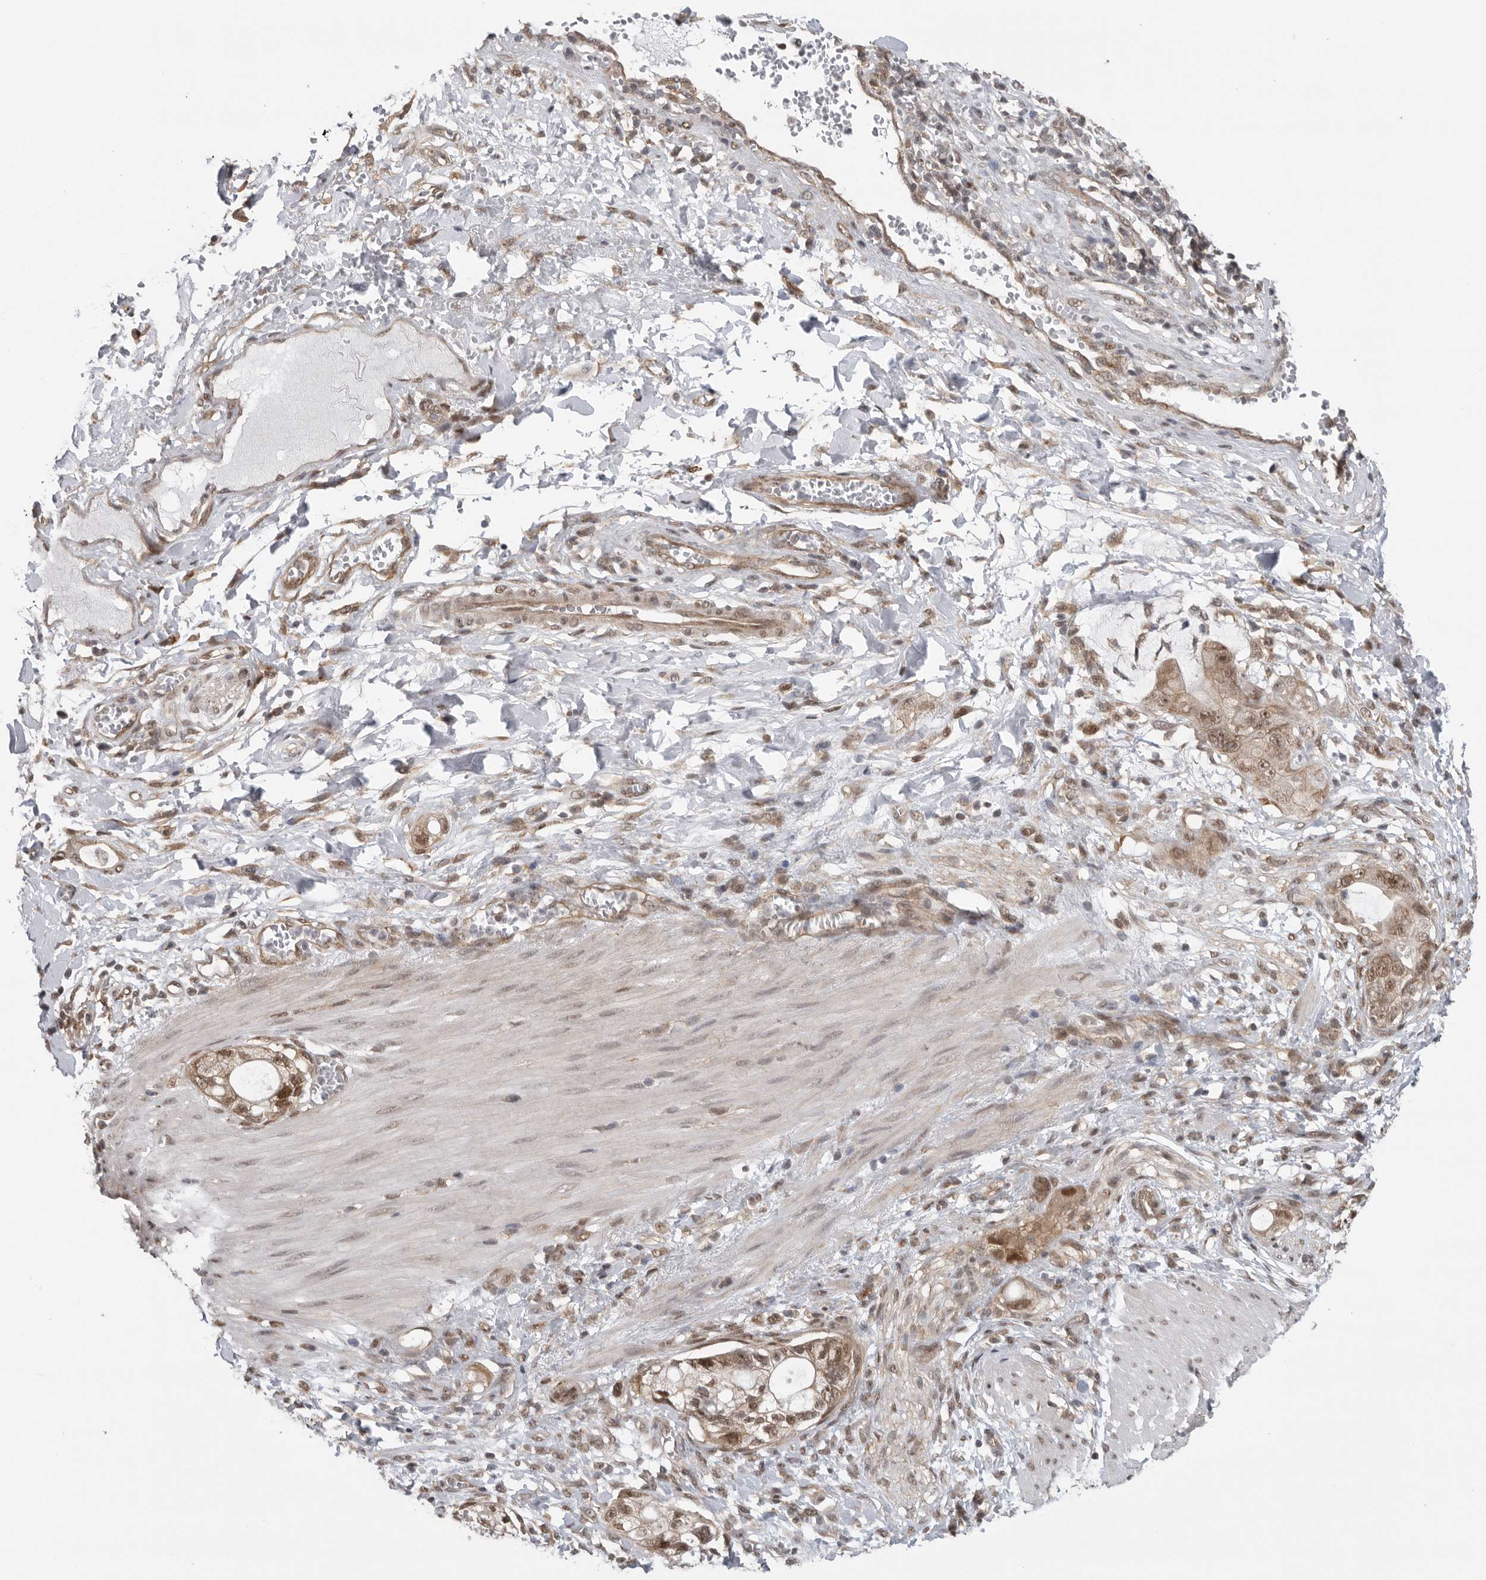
{"staining": {"intensity": "moderate", "quantity": ">75%", "location": "cytoplasmic/membranous,nuclear"}, "tissue": "stomach cancer", "cell_type": "Tumor cells", "image_type": "cancer", "snomed": [{"axis": "morphology", "description": "Adenocarcinoma, NOS"}, {"axis": "topography", "description": "Stomach"}, {"axis": "topography", "description": "Stomach, lower"}], "caption": "Stomach cancer (adenocarcinoma) stained with immunohistochemistry (IHC) shows moderate cytoplasmic/membranous and nuclear staining in about >75% of tumor cells.", "gene": "VPS50", "patient": {"sex": "female", "age": 48}}